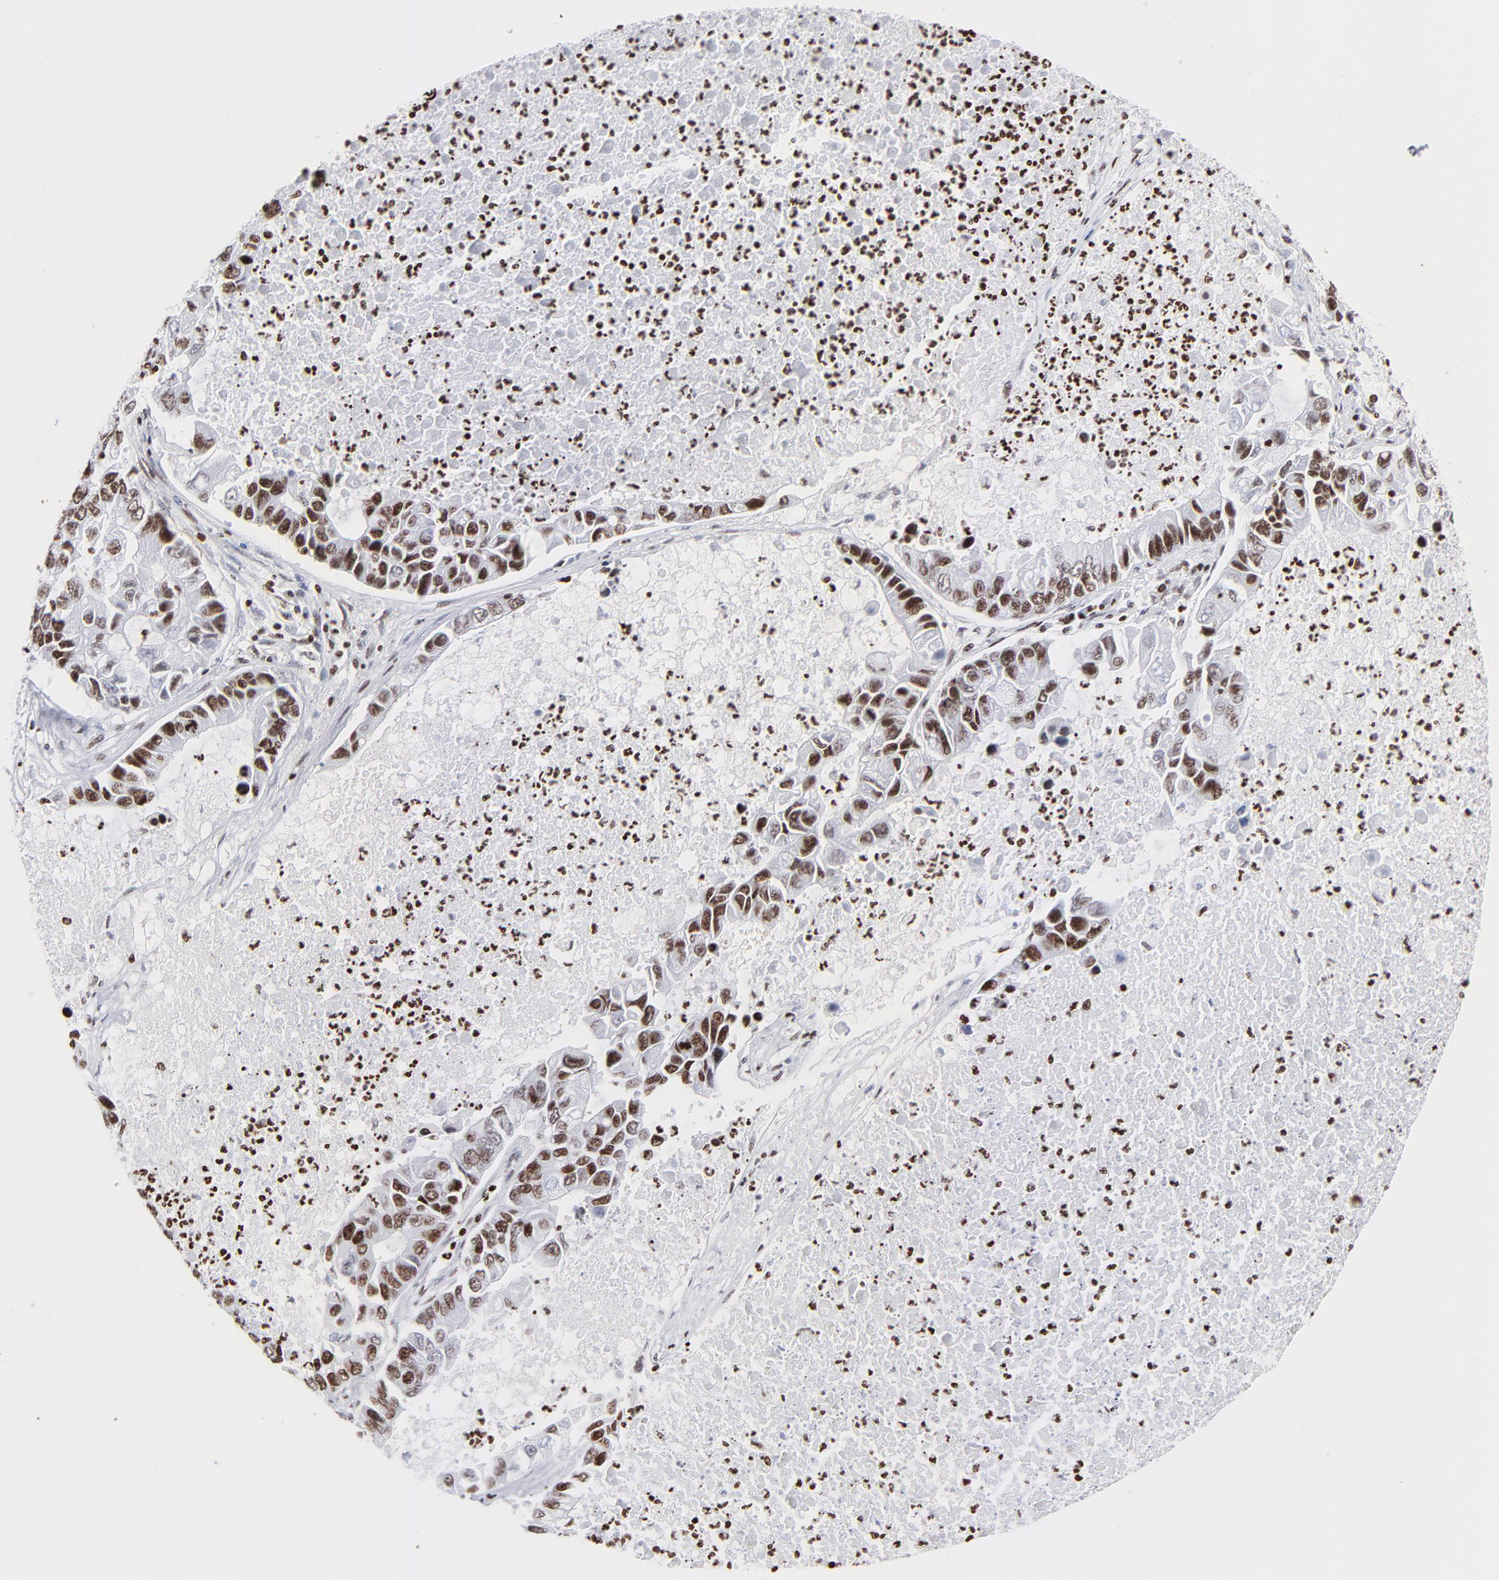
{"staining": {"intensity": "strong", "quantity": ">75%", "location": "nuclear"}, "tissue": "lung cancer", "cell_type": "Tumor cells", "image_type": "cancer", "snomed": [{"axis": "morphology", "description": "Adenocarcinoma, NOS"}, {"axis": "topography", "description": "Lung"}], "caption": "The photomicrograph shows a brown stain indicating the presence of a protein in the nuclear of tumor cells in lung adenocarcinoma.", "gene": "RTL4", "patient": {"sex": "female", "age": 51}}